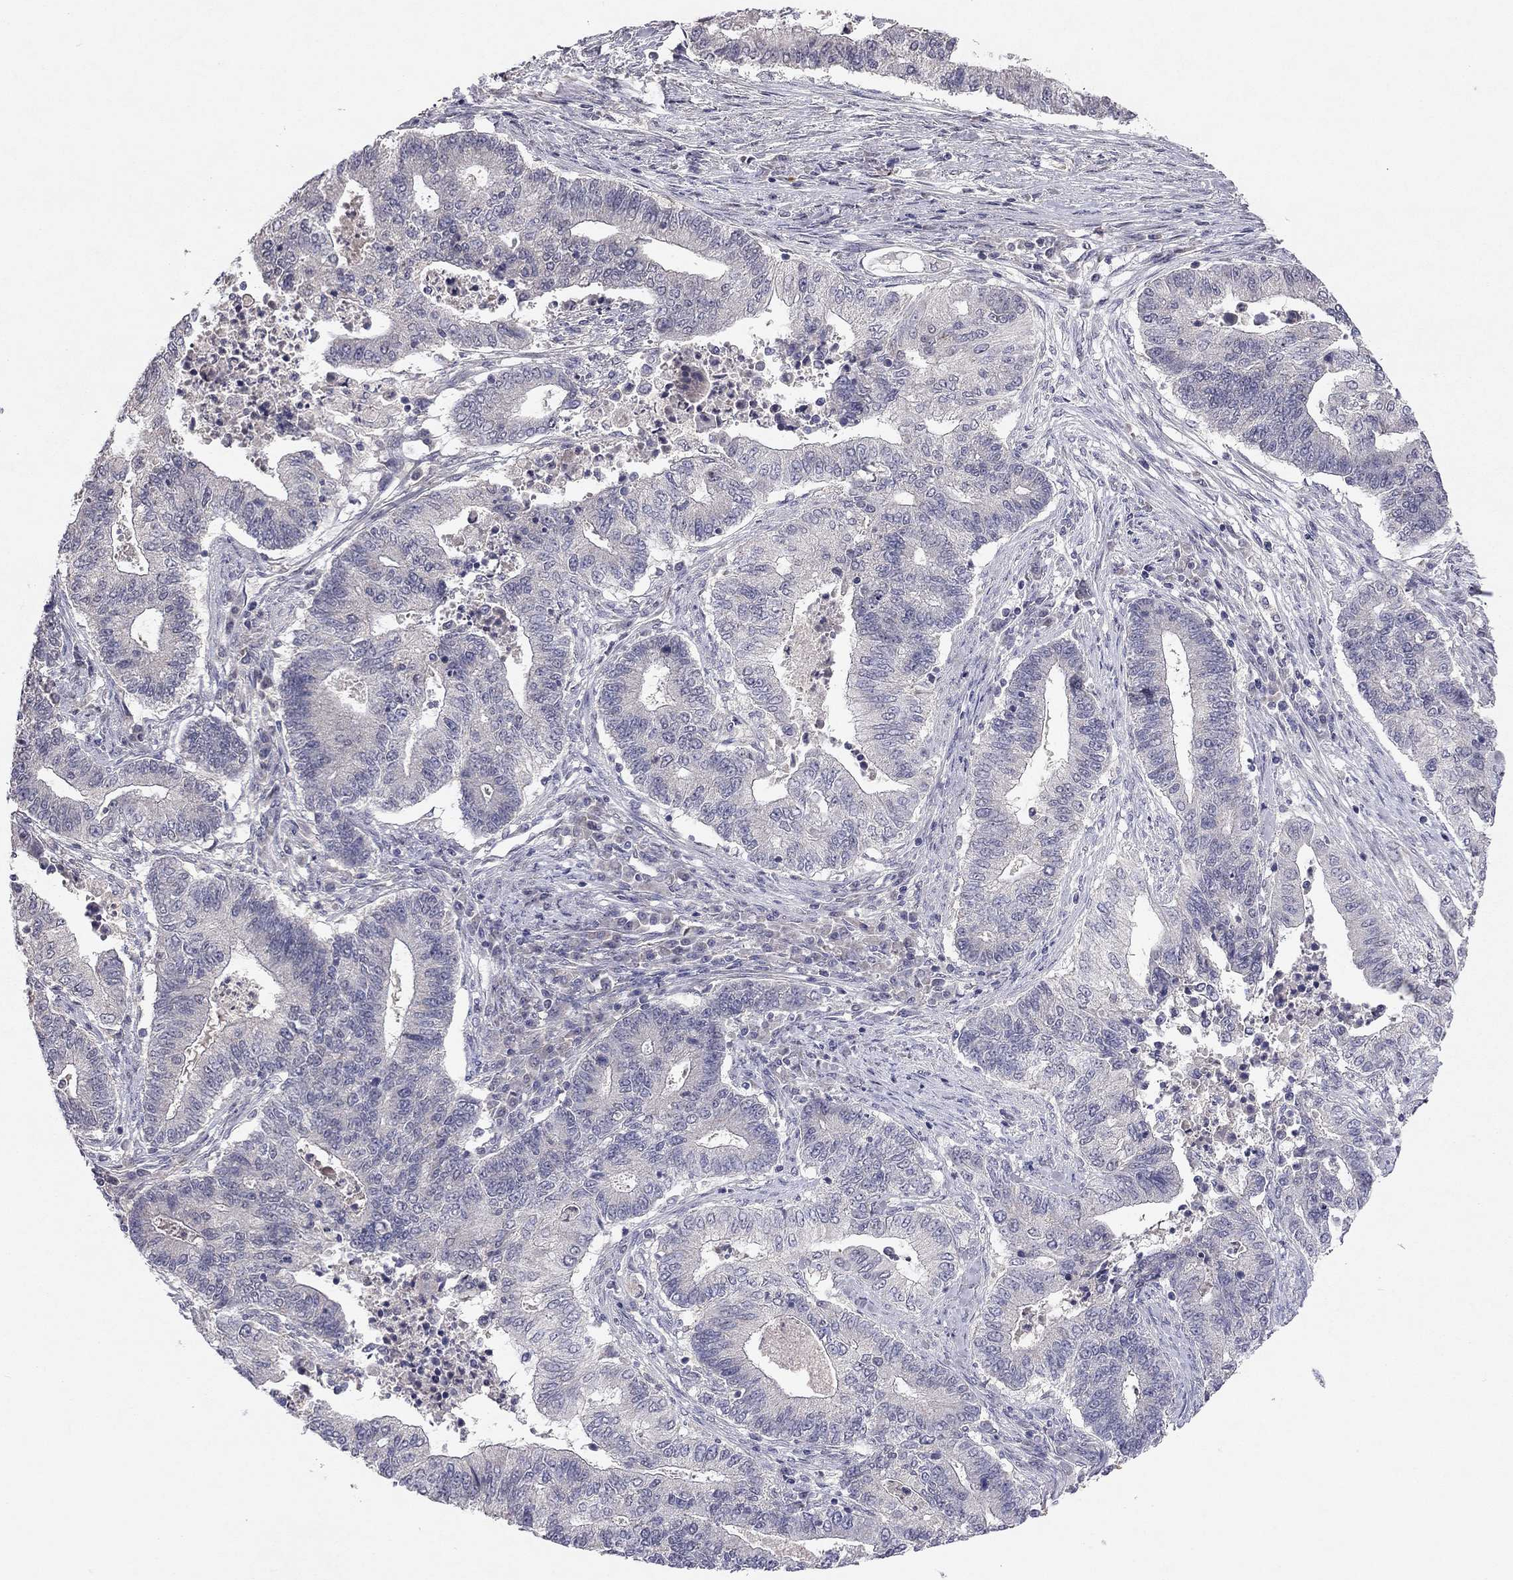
{"staining": {"intensity": "negative", "quantity": "none", "location": "none"}, "tissue": "endometrial cancer", "cell_type": "Tumor cells", "image_type": "cancer", "snomed": [{"axis": "morphology", "description": "Adenocarcinoma, NOS"}, {"axis": "topography", "description": "Uterus"}, {"axis": "topography", "description": "Endometrium"}], "caption": "Endometrial cancer was stained to show a protein in brown. There is no significant staining in tumor cells.", "gene": "ESR2", "patient": {"sex": "female", "age": 54}}